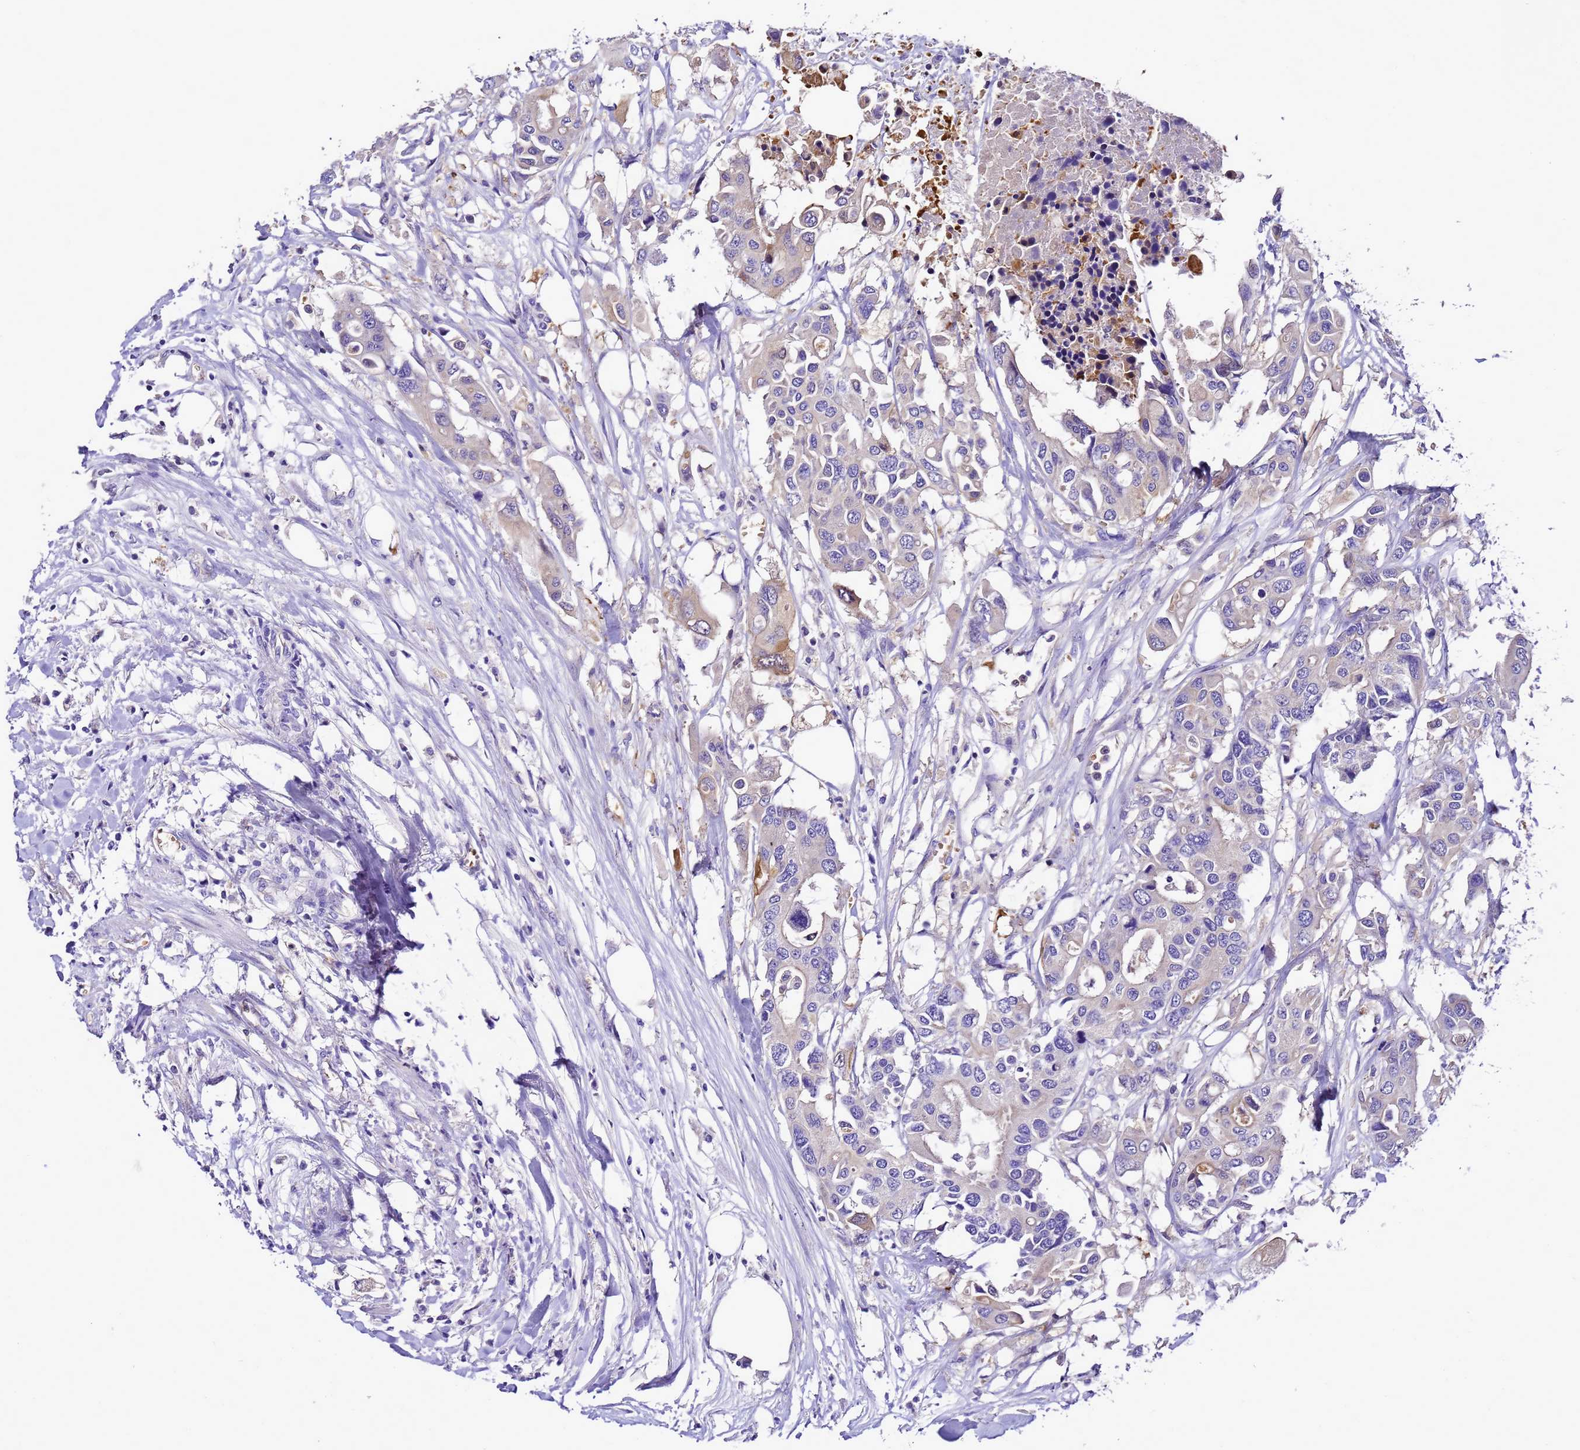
{"staining": {"intensity": "negative", "quantity": "none", "location": "none"}, "tissue": "colorectal cancer", "cell_type": "Tumor cells", "image_type": "cancer", "snomed": [{"axis": "morphology", "description": "Adenocarcinoma, NOS"}, {"axis": "topography", "description": "Colon"}], "caption": "This is an immunohistochemistry histopathology image of colorectal cancer. There is no positivity in tumor cells.", "gene": "UGT2A1", "patient": {"sex": "male", "age": 77}}